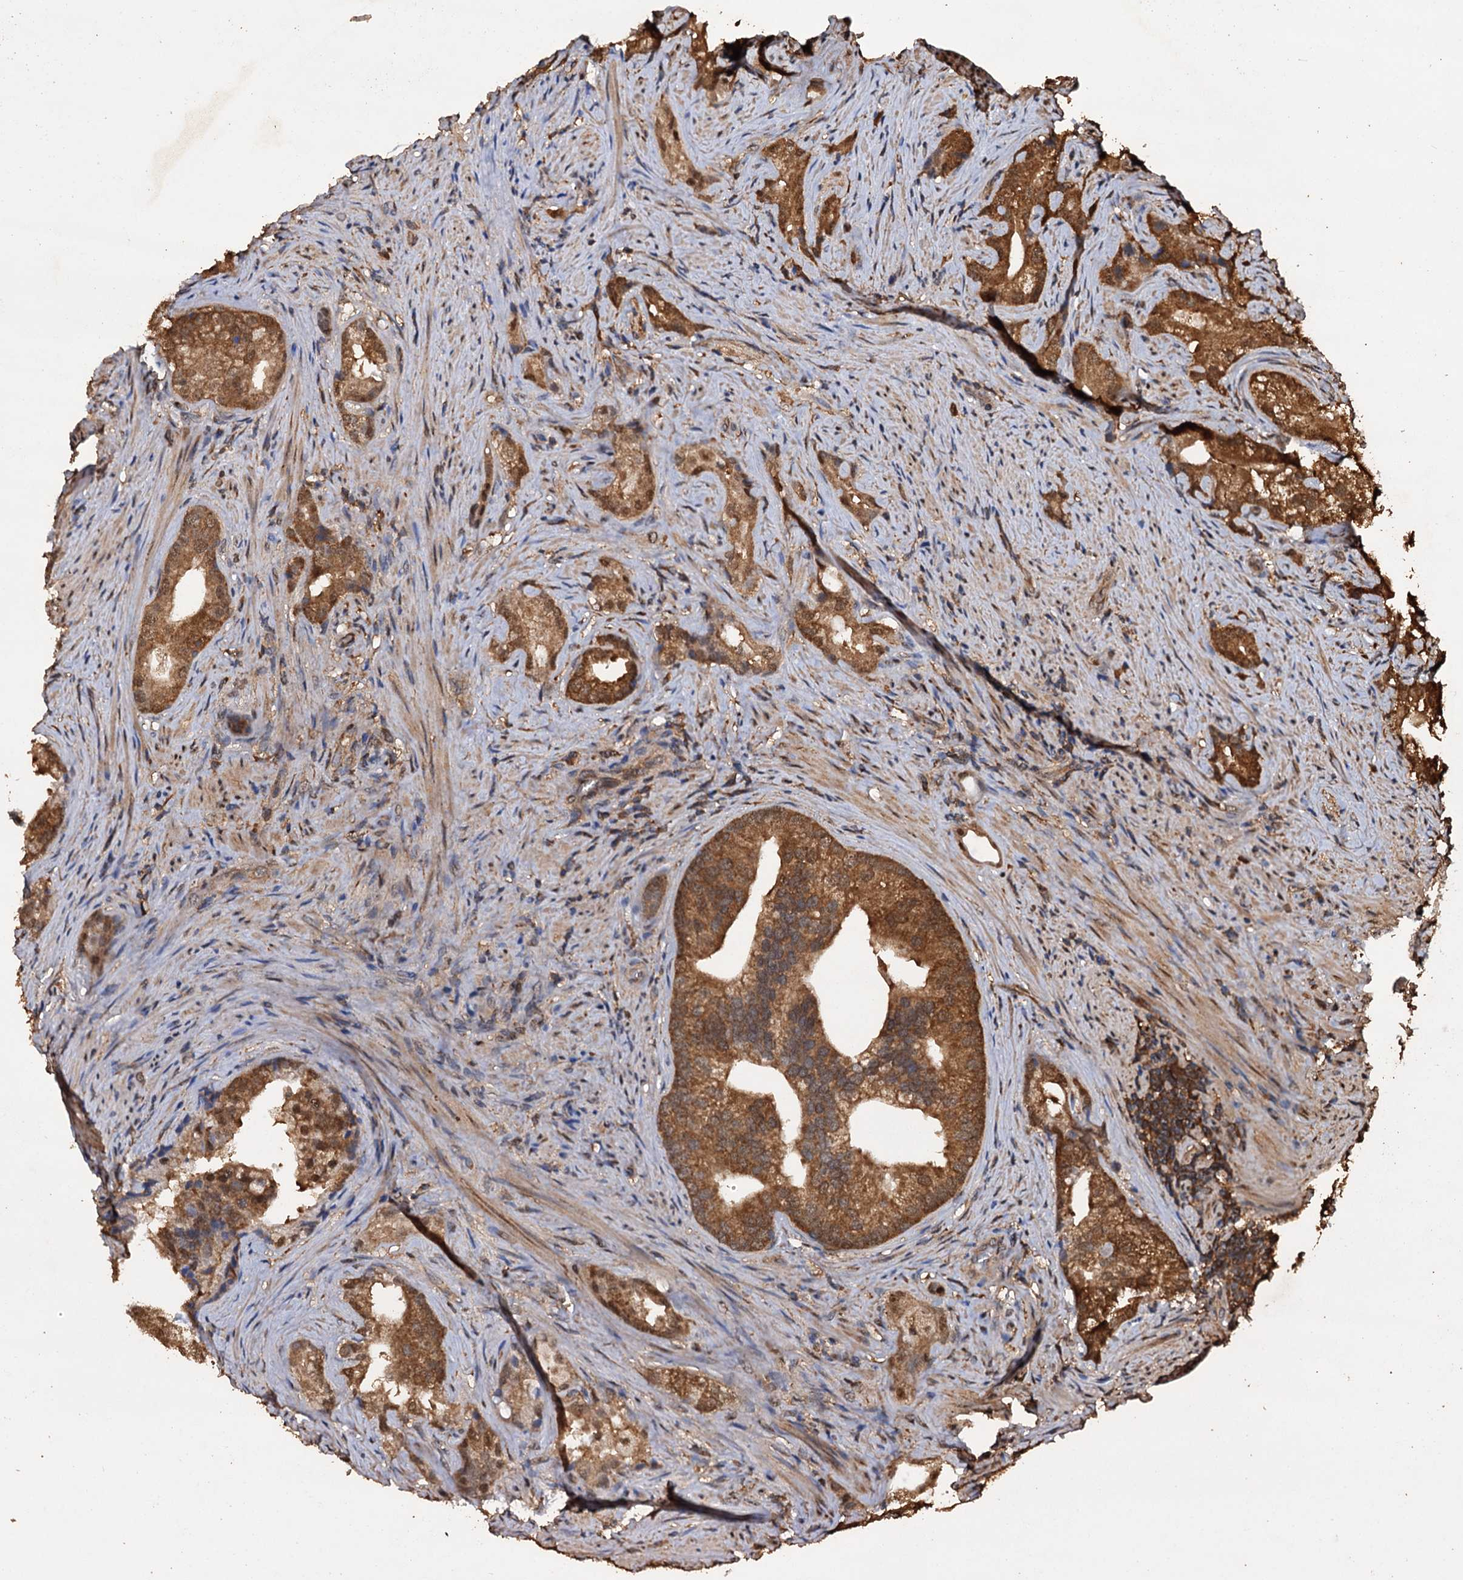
{"staining": {"intensity": "strong", "quantity": ">75%", "location": "cytoplasmic/membranous"}, "tissue": "prostate cancer", "cell_type": "Tumor cells", "image_type": "cancer", "snomed": [{"axis": "morphology", "description": "Adenocarcinoma, Low grade"}, {"axis": "topography", "description": "Prostate"}], "caption": "Immunohistochemistry of adenocarcinoma (low-grade) (prostate) displays high levels of strong cytoplasmic/membranous staining in approximately >75% of tumor cells.", "gene": "PSMD9", "patient": {"sex": "male", "age": 71}}